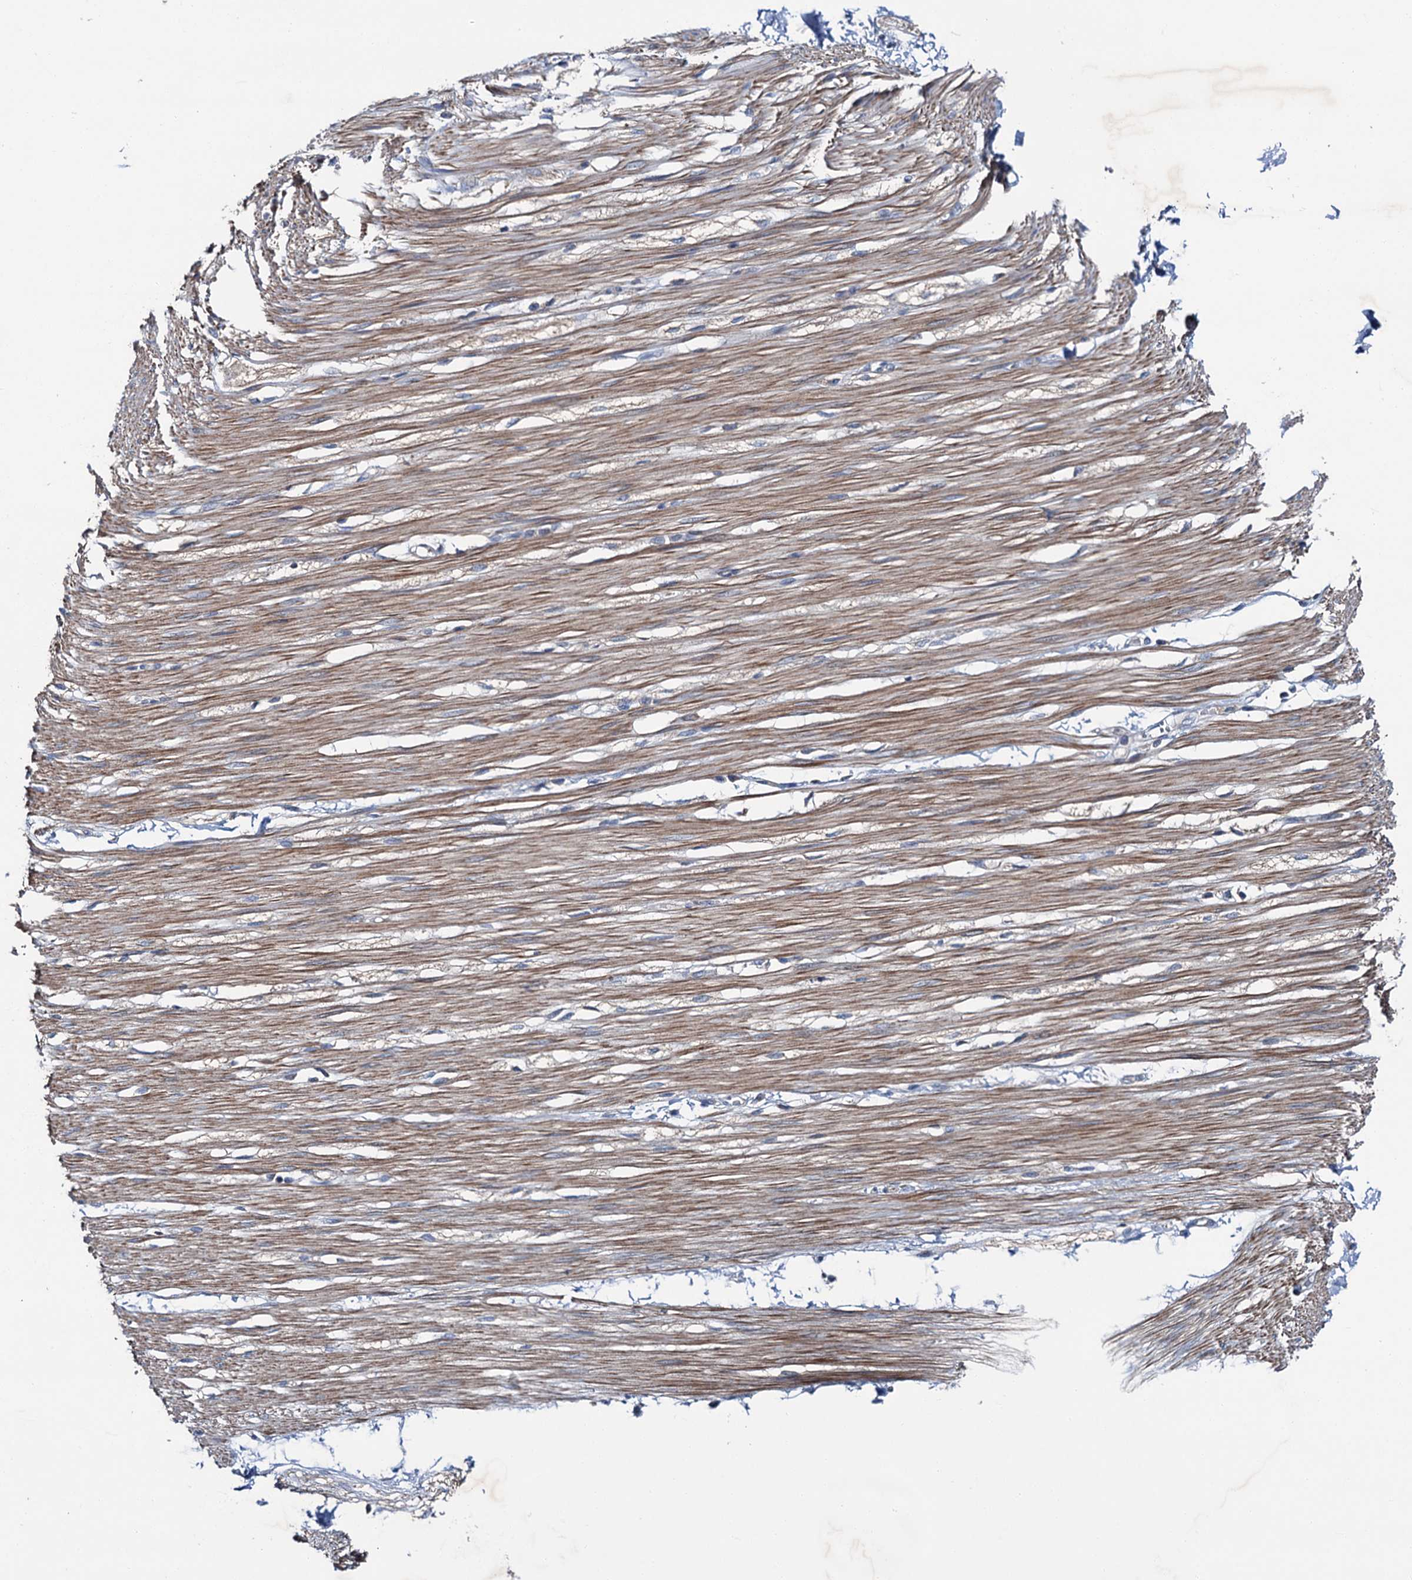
{"staining": {"intensity": "moderate", "quantity": ">75%", "location": "cytoplasmic/membranous"}, "tissue": "smooth muscle", "cell_type": "Smooth muscle cells", "image_type": "normal", "snomed": [{"axis": "morphology", "description": "Normal tissue, NOS"}, {"axis": "morphology", "description": "Adenocarcinoma, NOS"}, {"axis": "topography", "description": "Colon"}, {"axis": "topography", "description": "Peripheral nerve tissue"}], "caption": "Immunohistochemistry (DAB (3,3'-diaminobenzidine)) staining of normal smooth muscle shows moderate cytoplasmic/membranous protein positivity in approximately >75% of smooth muscle cells.", "gene": "SLC22A25", "patient": {"sex": "male", "age": 14}}